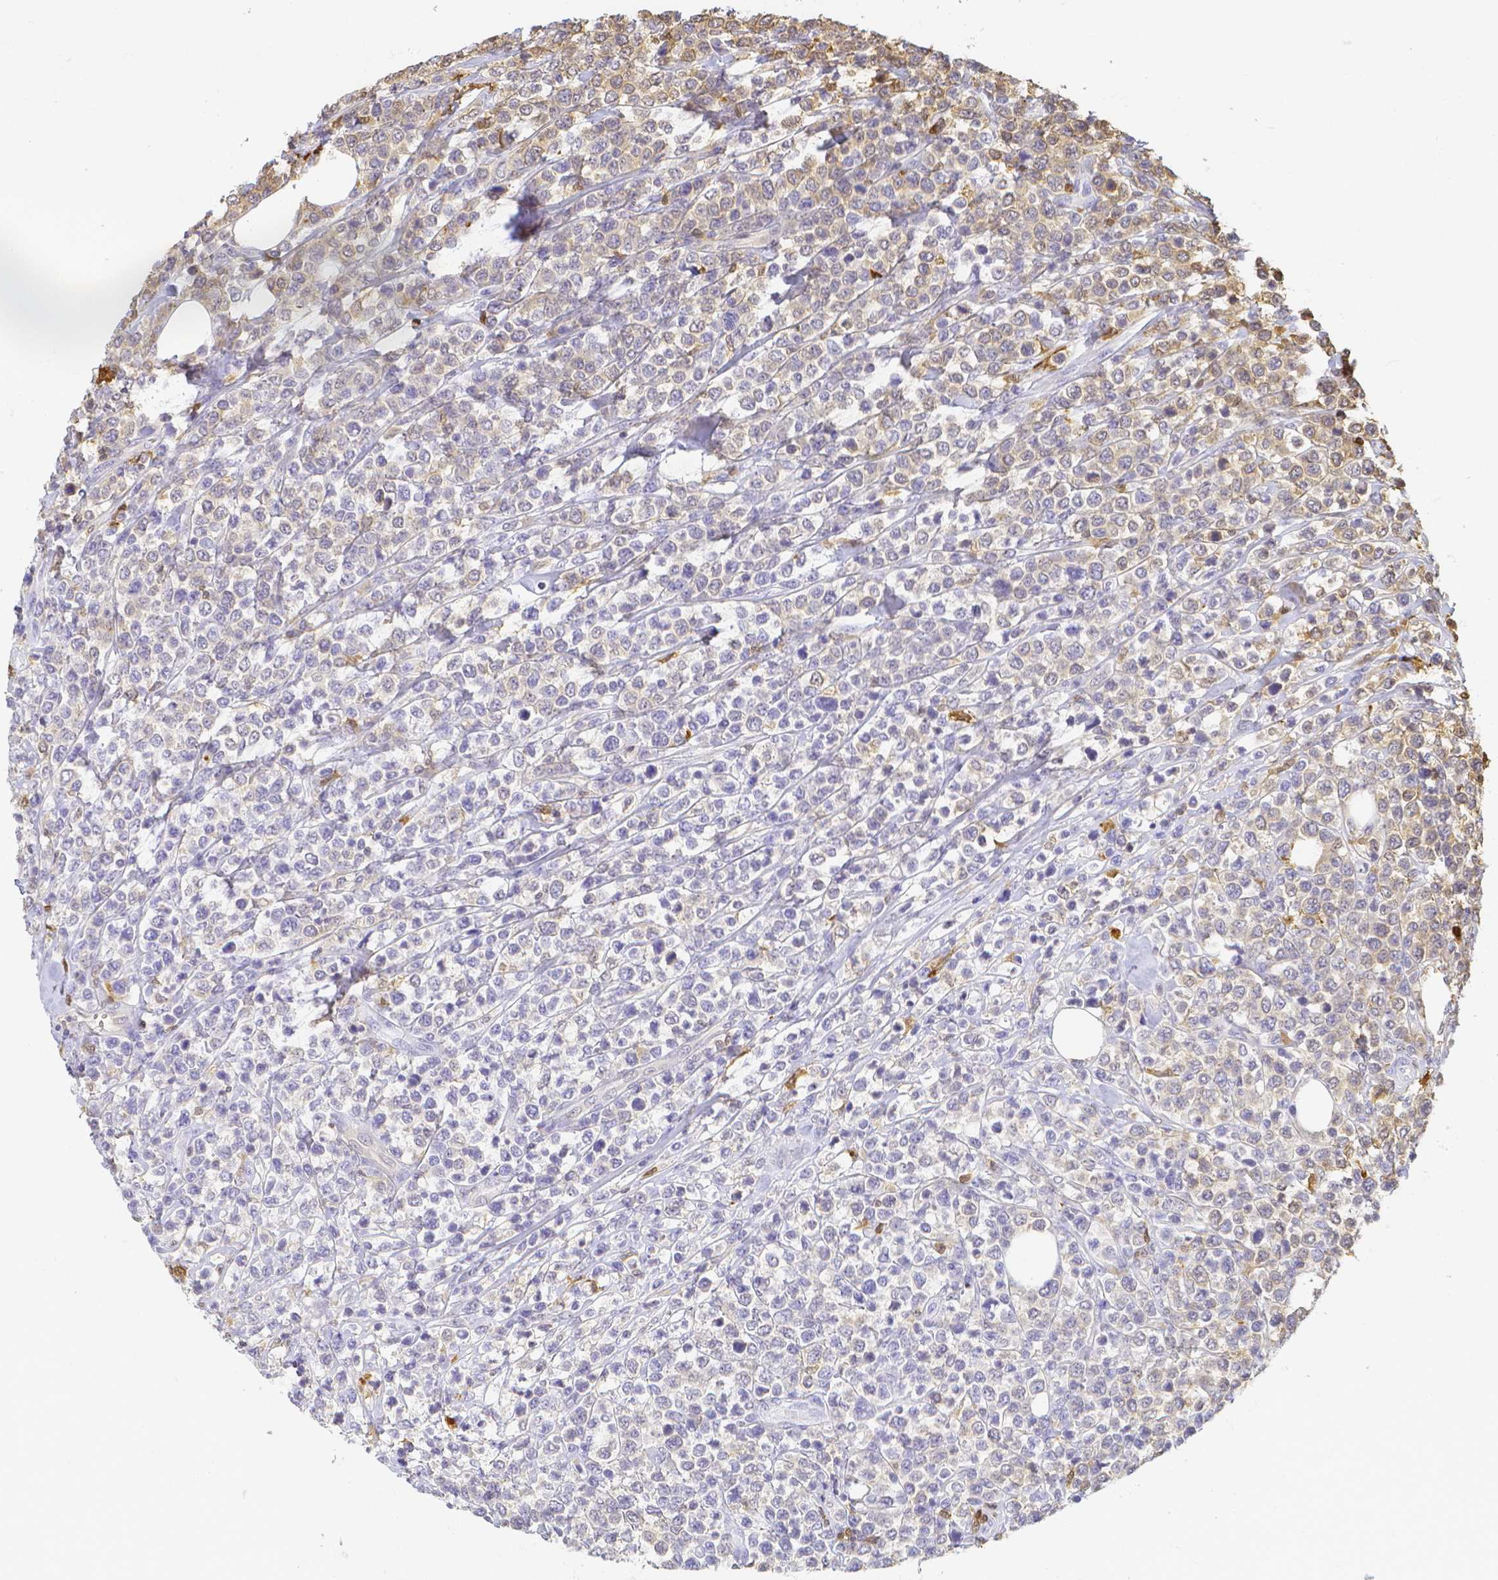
{"staining": {"intensity": "weak", "quantity": "<25%", "location": "cytoplasmic/membranous"}, "tissue": "lymphoma", "cell_type": "Tumor cells", "image_type": "cancer", "snomed": [{"axis": "morphology", "description": "Malignant lymphoma, non-Hodgkin's type, High grade"}, {"axis": "topography", "description": "Soft tissue"}], "caption": "Immunohistochemical staining of malignant lymphoma, non-Hodgkin's type (high-grade) demonstrates no significant staining in tumor cells.", "gene": "COTL1", "patient": {"sex": "female", "age": 56}}